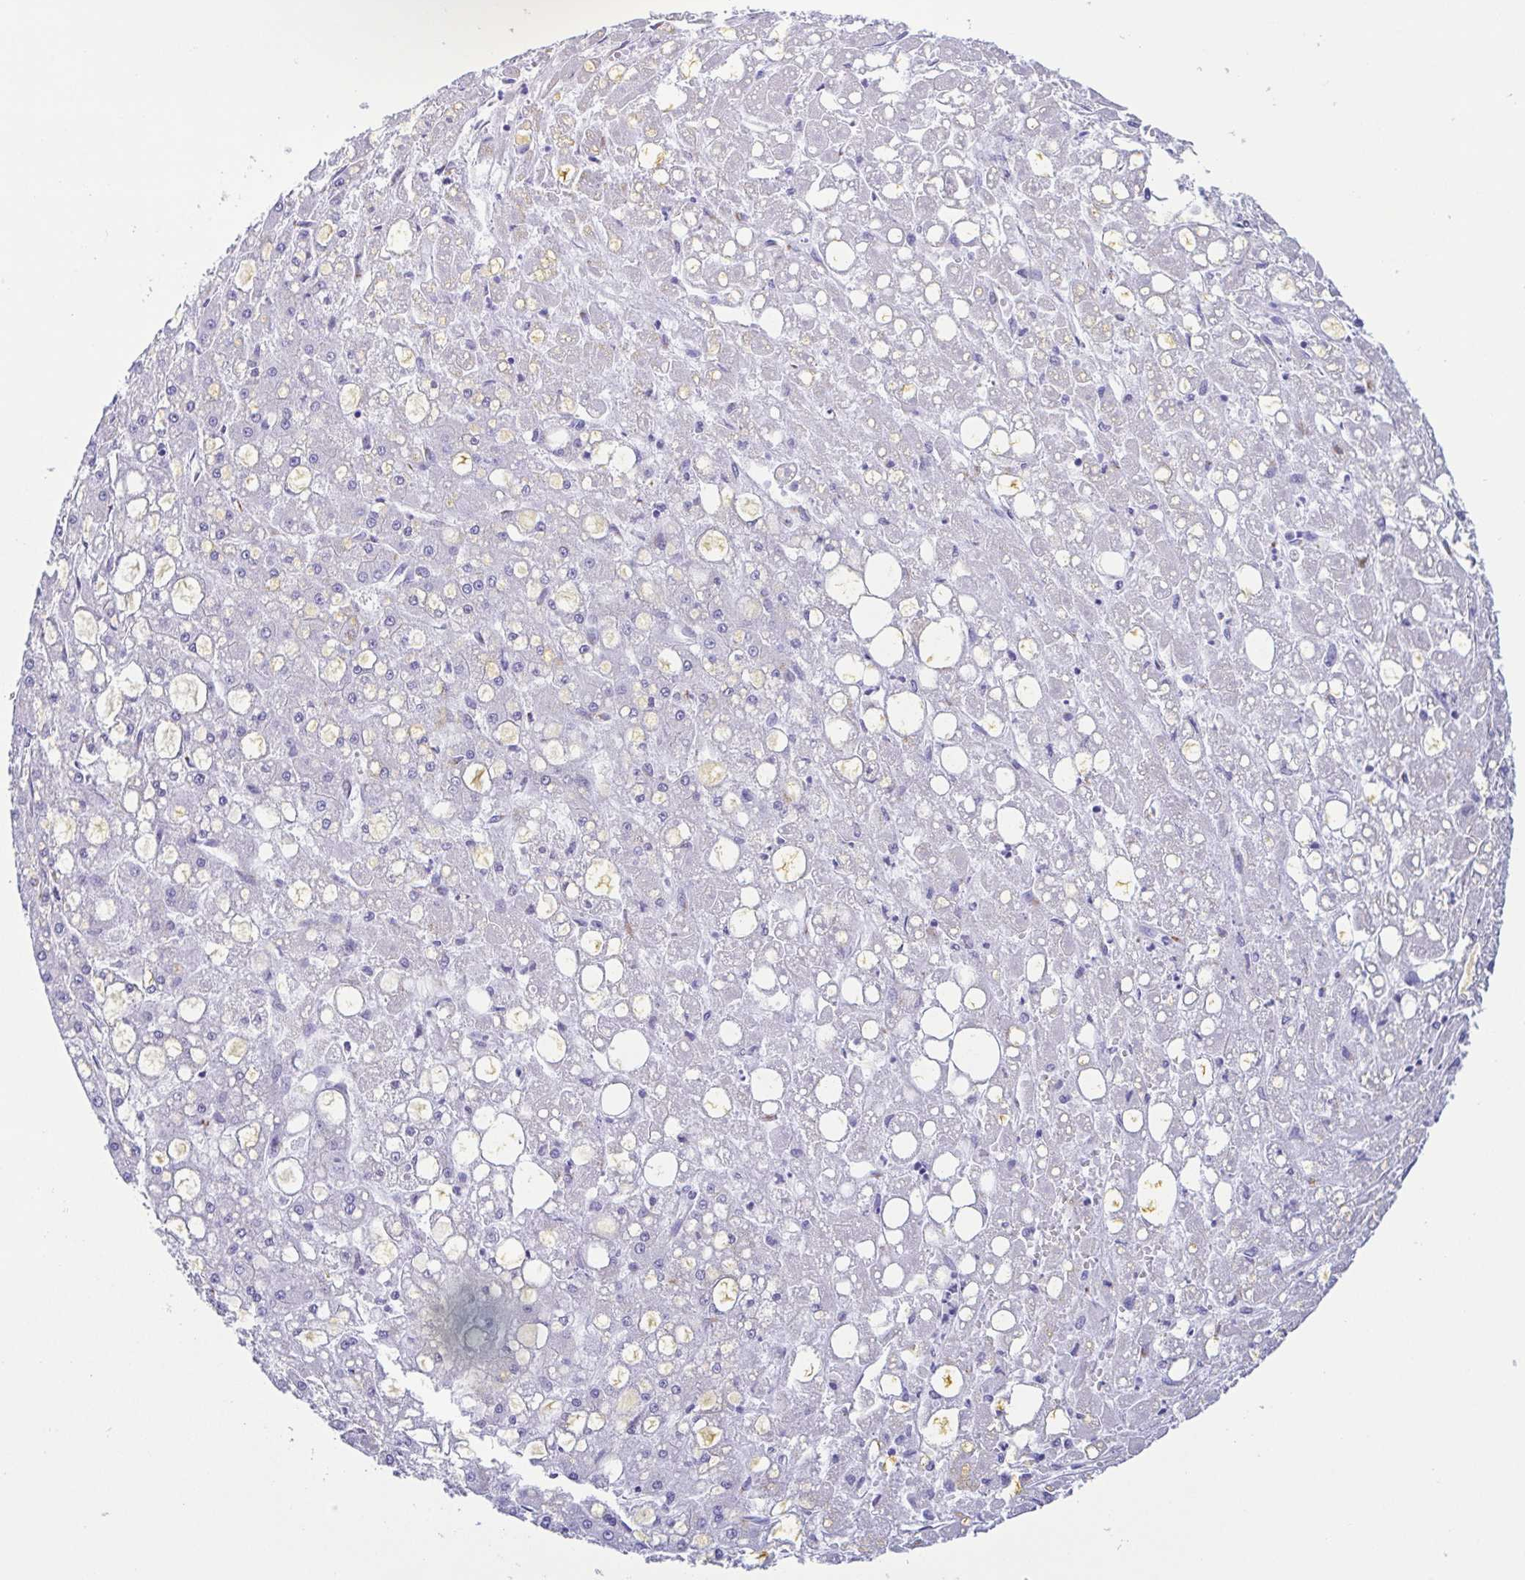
{"staining": {"intensity": "negative", "quantity": "none", "location": "none"}, "tissue": "liver cancer", "cell_type": "Tumor cells", "image_type": "cancer", "snomed": [{"axis": "morphology", "description": "Carcinoma, Hepatocellular, NOS"}, {"axis": "topography", "description": "Liver"}], "caption": "Liver hepatocellular carcinoma was stained to show a protein in brown. There is no significant staining in tumor cells.", "gene": "SULT1B1", "patient": {"sex": "male", "age": 67}}